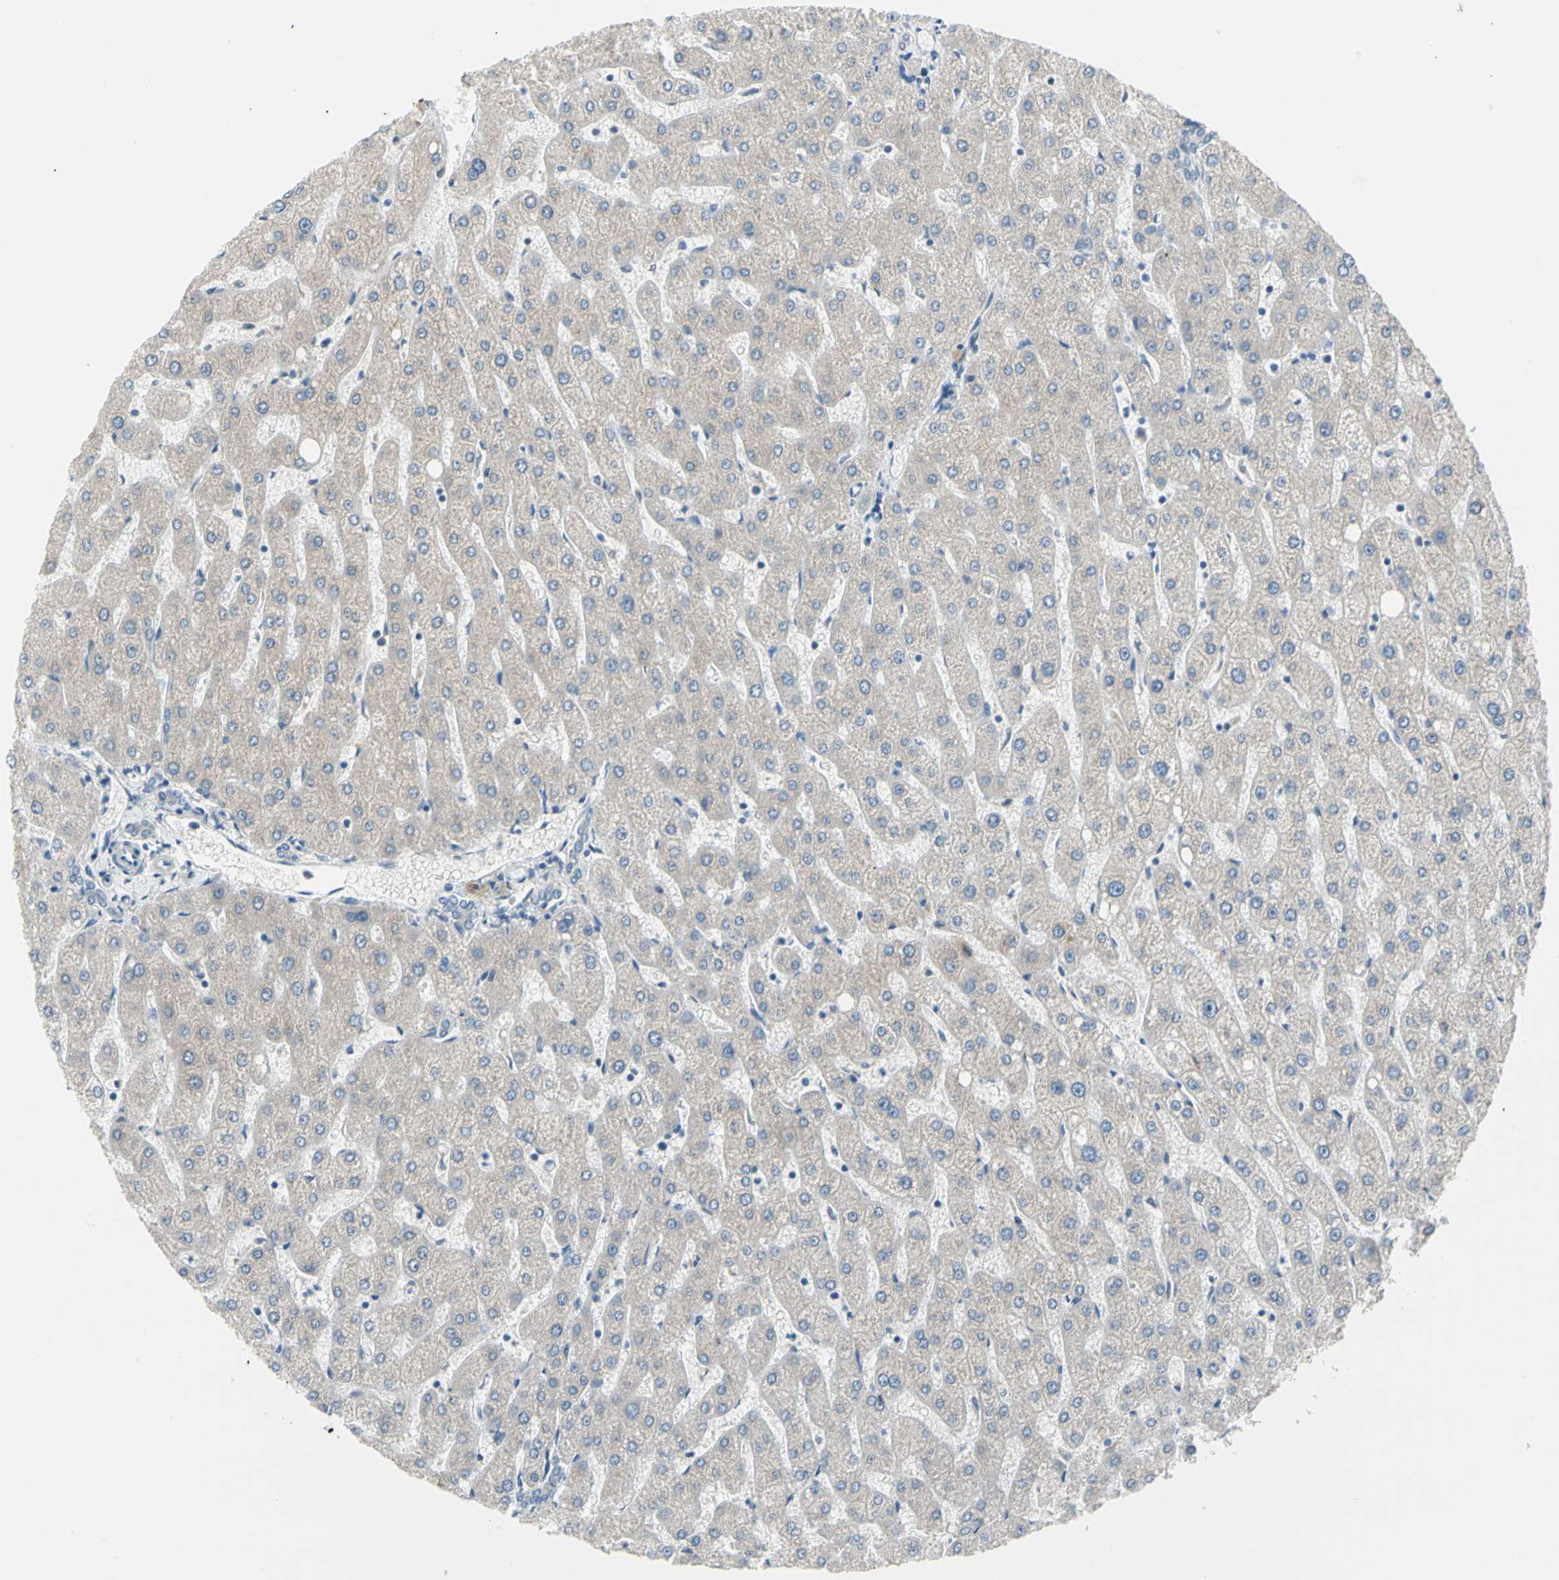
{"staining": {"intensity": "negative", "quantity": "none", "location": "none"}, "tissue": "liver", "cell_type": "Cholangiocytes", "image_type": "normal", "snomed": [{"axis": "morphology", "description": "Normal tissue, NOS"}, {"axis": "topography", "description": "Liver"}], "caption": "DAB (3,3'-diaminobenzidine) immunohistochemical staining of benign human liver displays no significant expression in cholangiocytes. (DAB (3,3'-diaminobenzidine) immunohistochemistry with hematoxylin counter stain).", "gene": "LRPAP1", "patient": {"sex": "male", "age": 67}}